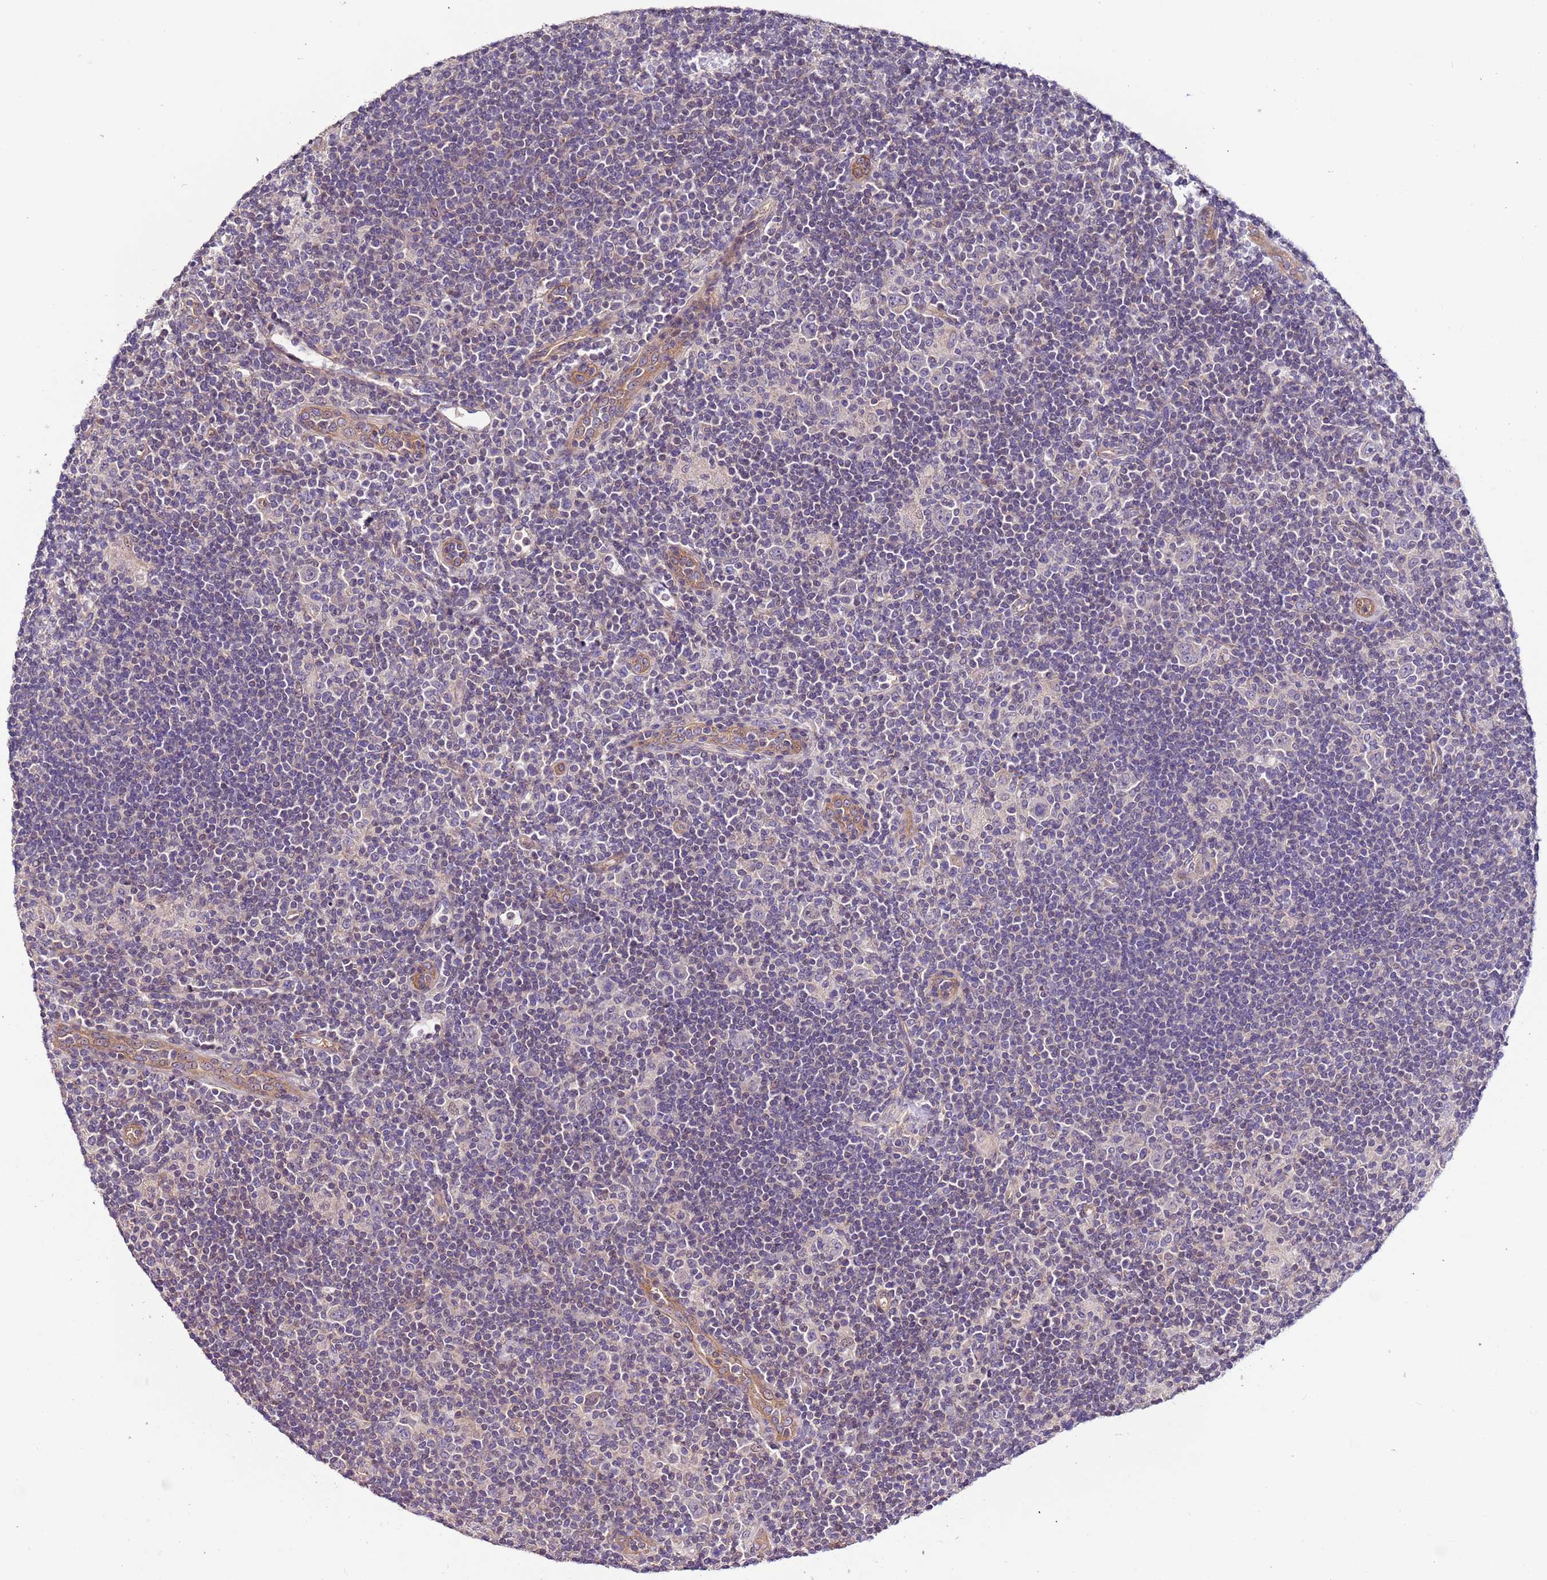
{"staining": {"intensity": "weak", "quantity": "<25%", "location": "cytoplasmic/membranous"}, "tissue": "lymphoma", "cell_type": "Tumor cells", "image_type": "cancer", "snomed": [{"axis": "morphology", "description": "Hodgkin's disease, NOS"}, {"axis": "topography", "description": "Lymph node"}], "caption": "This is a micrograph of IHC staining of Hodgkin's disease, which shows no positivity in tumor cells.", "gene": "LAMB4", "patient": {"sex": "female", "age": 57}}